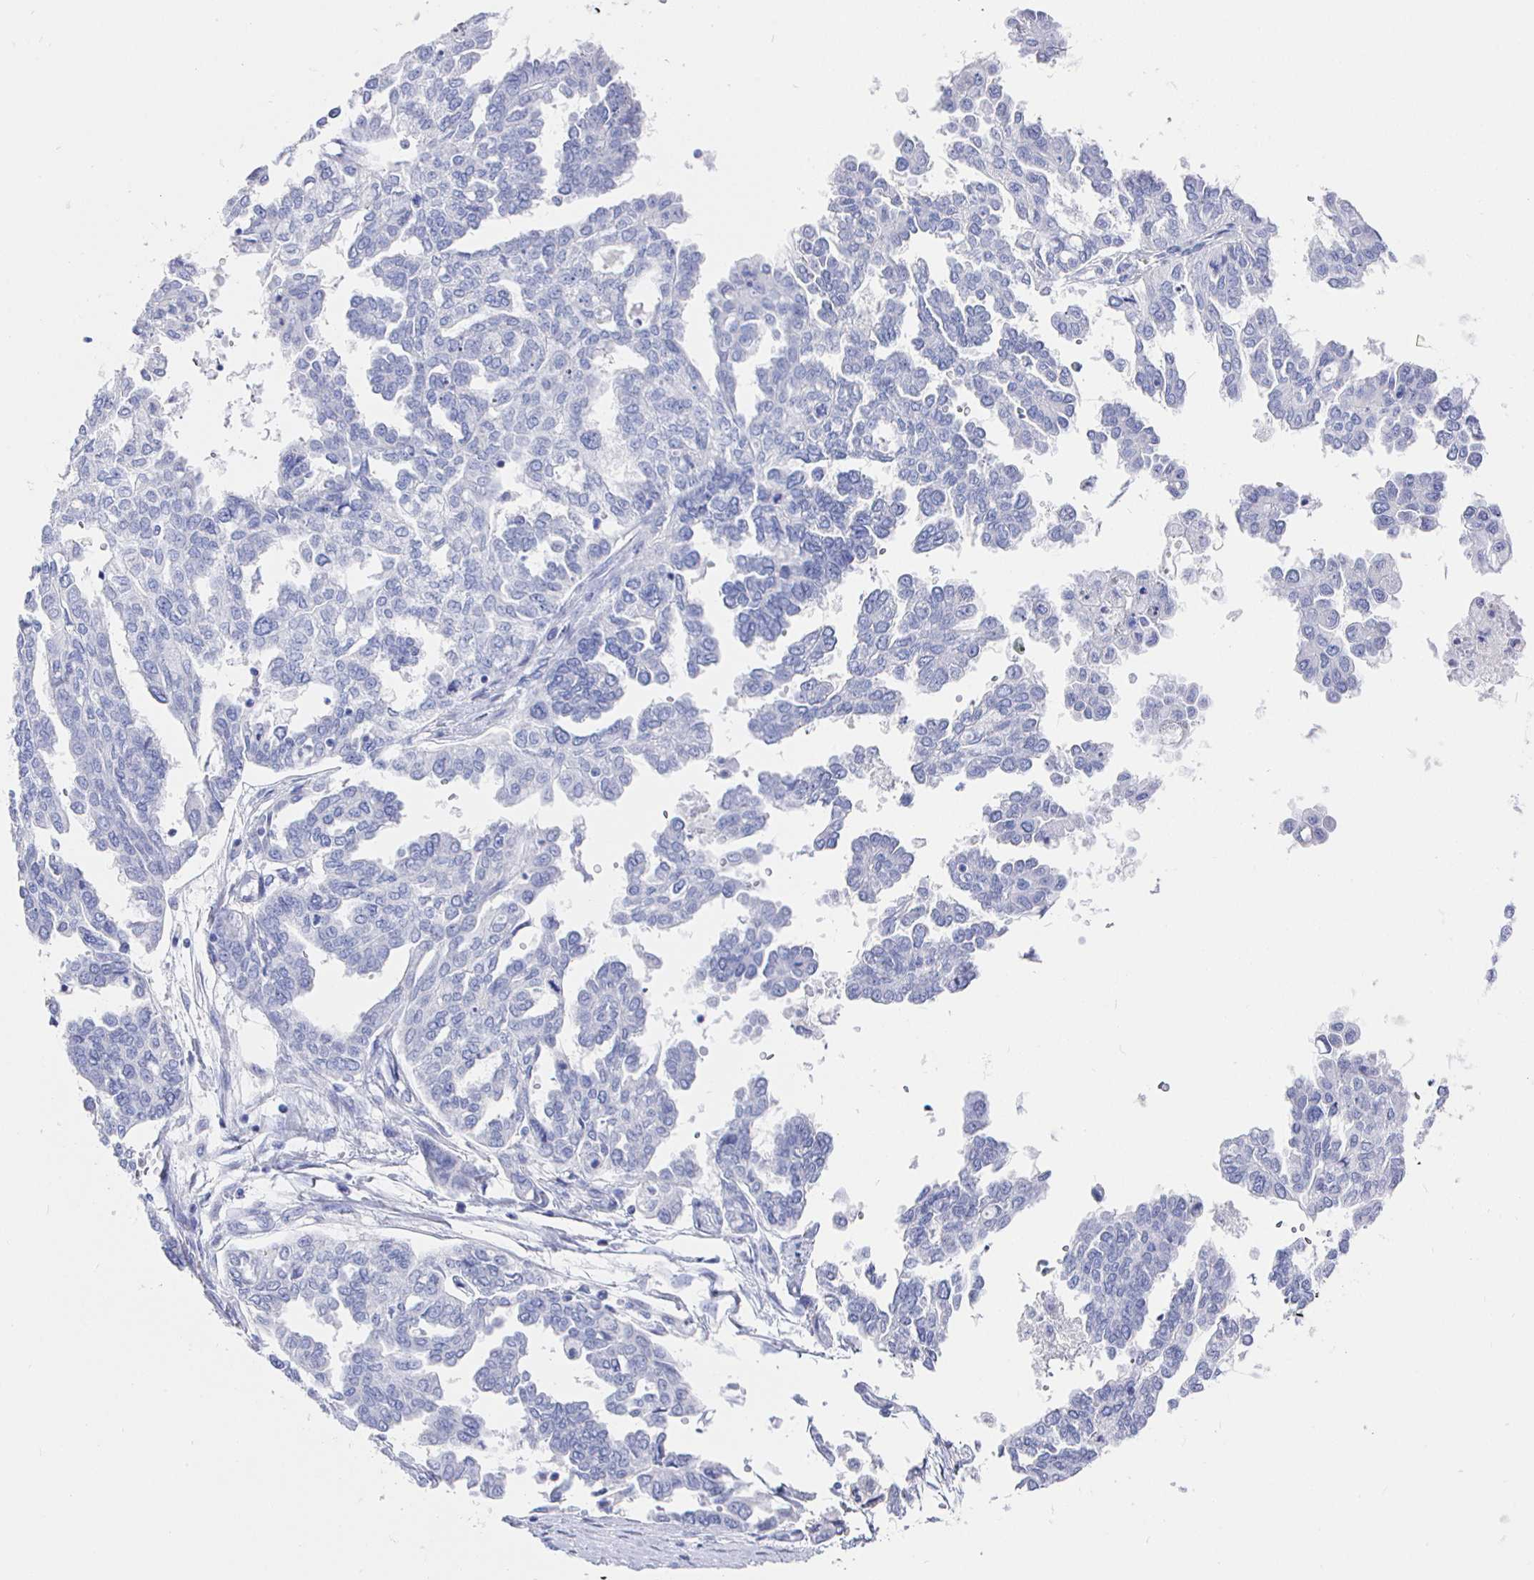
{"staining": {"intensity": "negative", "quantity": "none", "location": "none"}, "tissue": "ovarian cancer", "cell_type": "Tumor cells", "image_type": "cancer", "snomed": [{"axis": "morphology", "description": "Cystadenocarcinoma, serous, NOS"}, {"axis": "topography", "description": "Ovary"}], "caption": "A micrograph of ovarian serous cystadenocarcinoma stained for a protein shows no brown staining in tumor cells. Nuclei are stained in blue.", "gene": "CLCA1", "patient": {"sex": "female", "age": 53}}